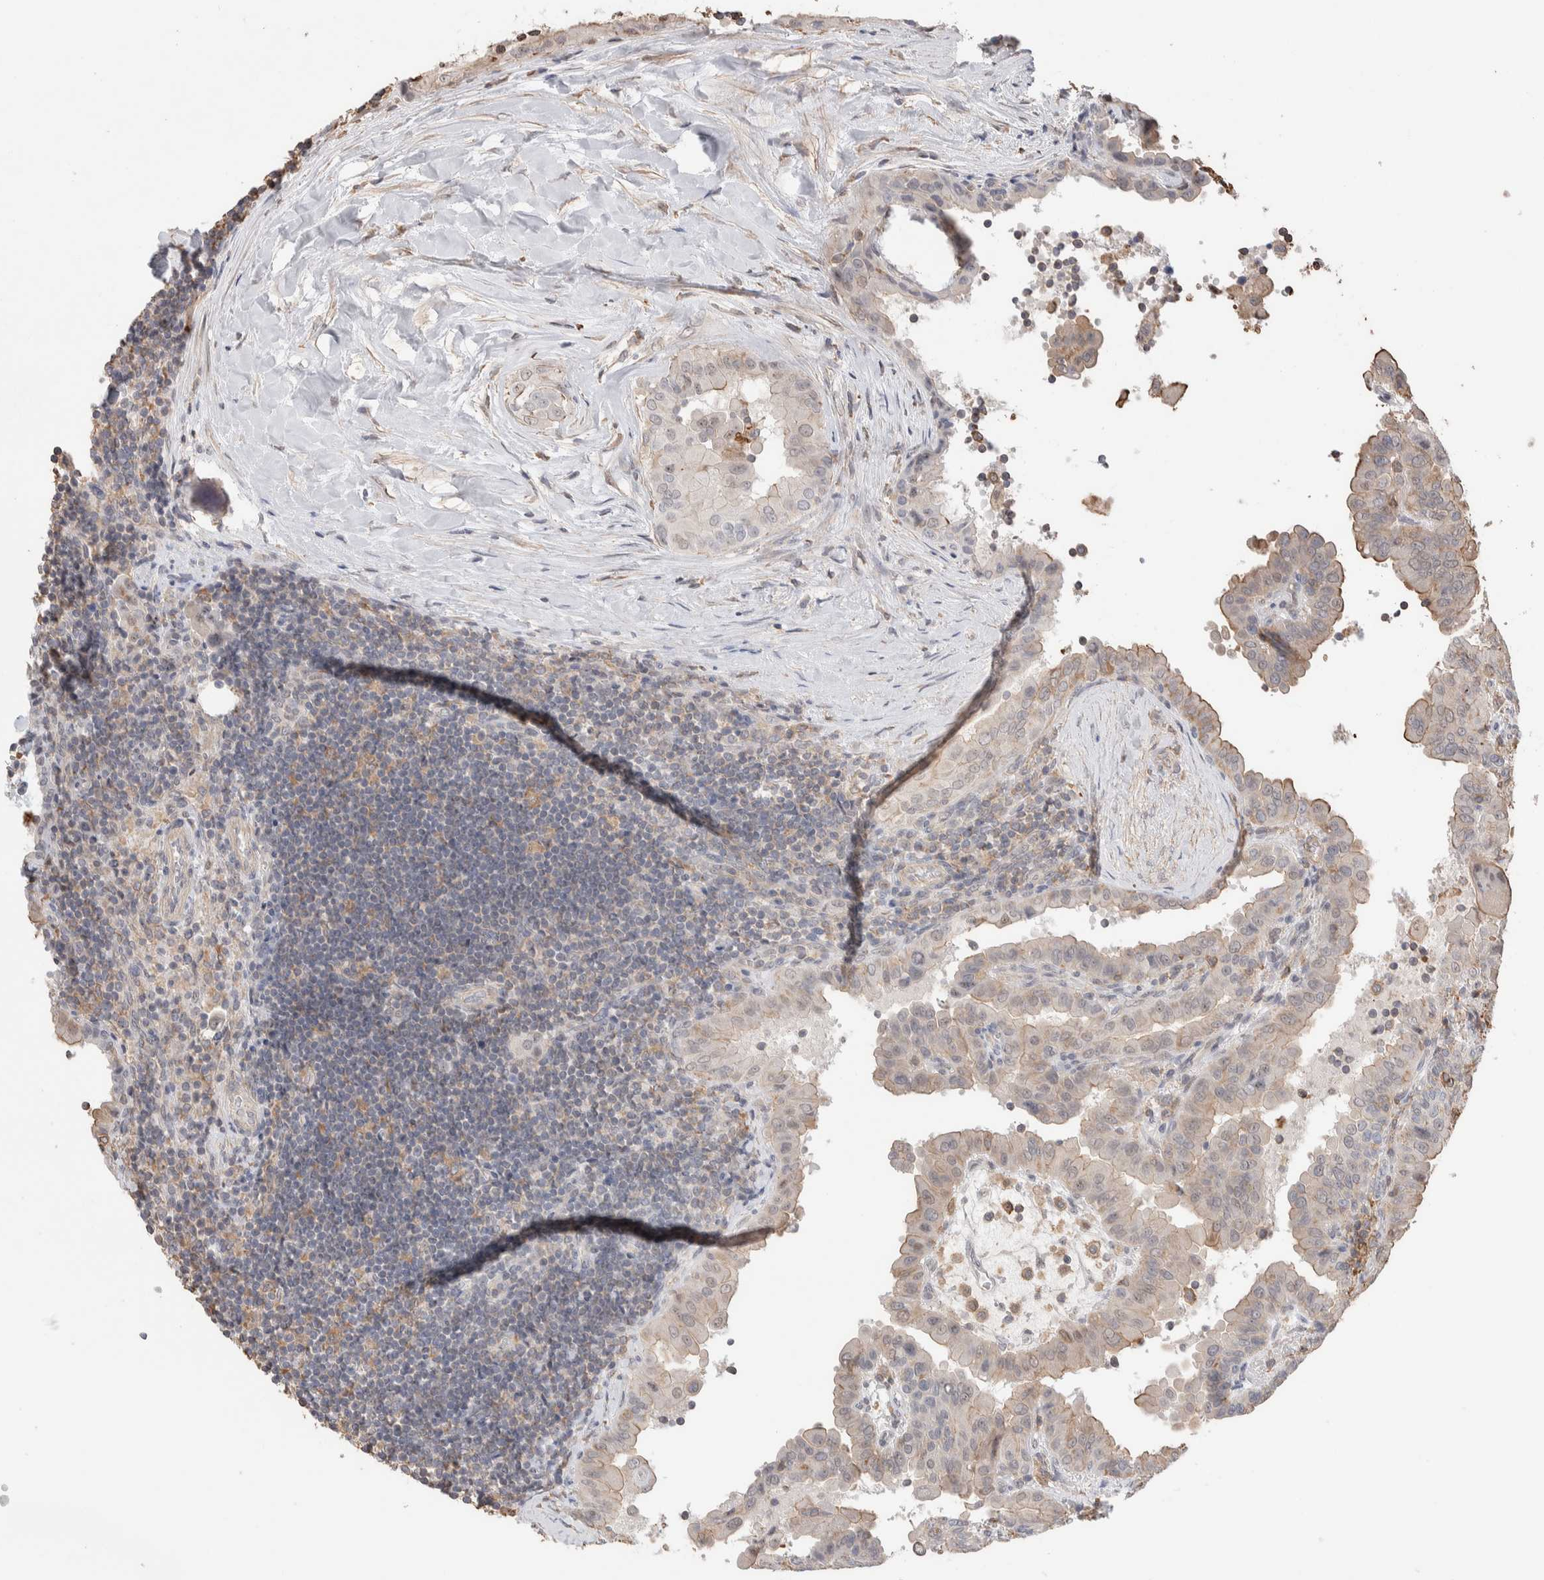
{"staining": {"intensity": "weak", "quantity": "25%-75%", "location": "cytoplasmic/membranous"}, "tissue": "thyroid cancer", "cell_type": "Tumor cells", "image_type": "cancer", "snomed": [{"axis": "morphology", "description": "Papillary adenocarcinoma, NOS"}, {"axis": "topography", "description": "Thyroid gland"}], "caption": "Thyroid papillary adenocarcinoma was stained to show a protein in brown. There is low levels of weak cytoplasmic/membranous staining in approximately 25%-75% of tumor cells.", "gene": "ZNF704", "patient": {"sex": "male", "age": 33}}